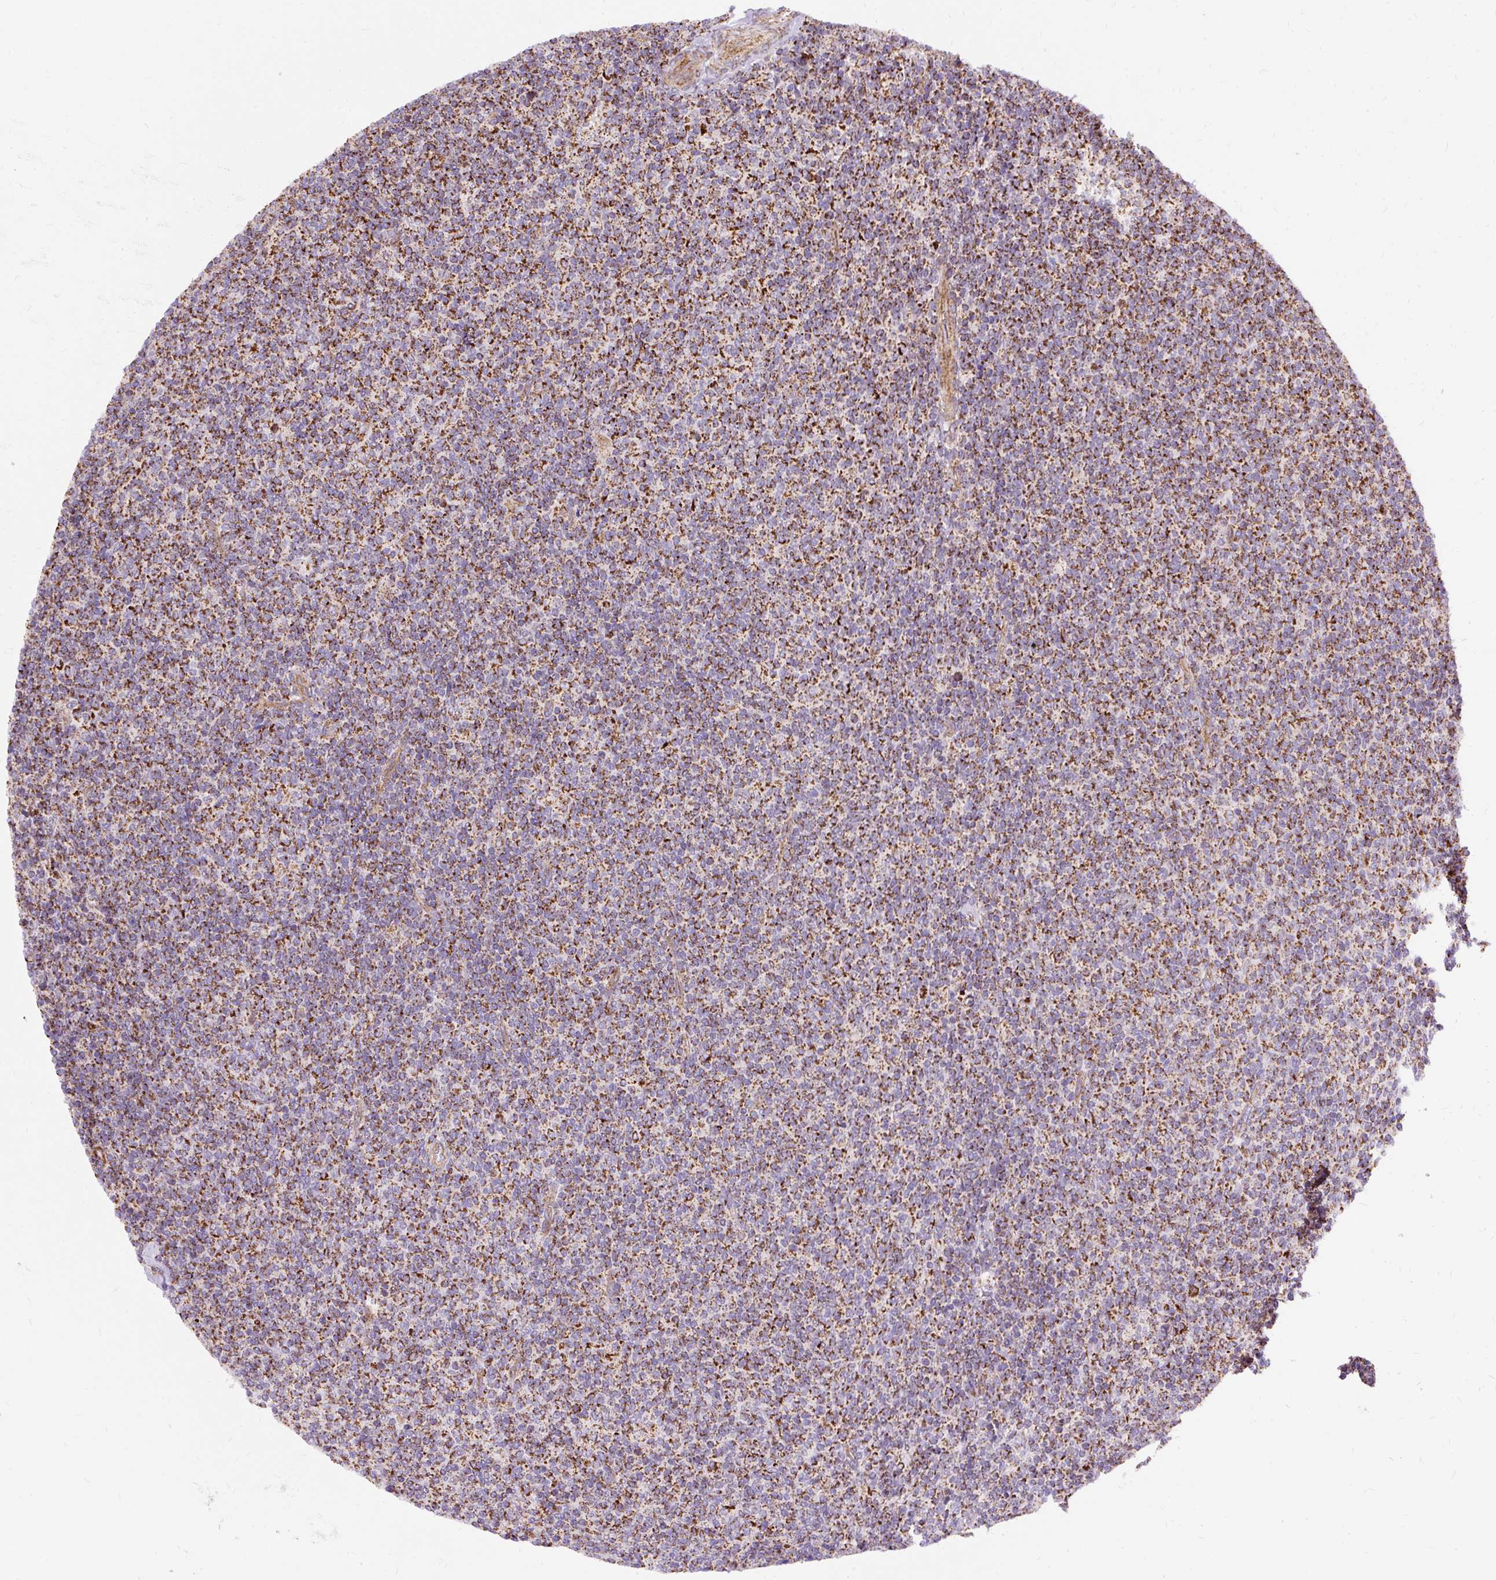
{"staining": {"intensity": "moderate", "quantity": ">75%", "location": "cytoplasmic/membranous"}, "tissue": "lymphoma", "cell_type": "Tumor cells", "image_type": "cancer", "snomed": [{"axis": "morphology", "description": "Malignant lymphoma, non-Hodgkin's type, Low grade"}, {"axis": "topography", "description": "Lymph node"}], "caption": "A medium amount of moderate cytoplasmic/membranous staining is seen in about >75% of tumor cells in low-grade malignant lymphoma, non-Hodgkin's type tissue. The staining was performed using DAB to visualize the protein expression in brown, while the nuclei were stained in blue with hematoxylin (Magnification: 20x).", "gene": "CEP290", "patient": {"sex": "male", "age": 52}}